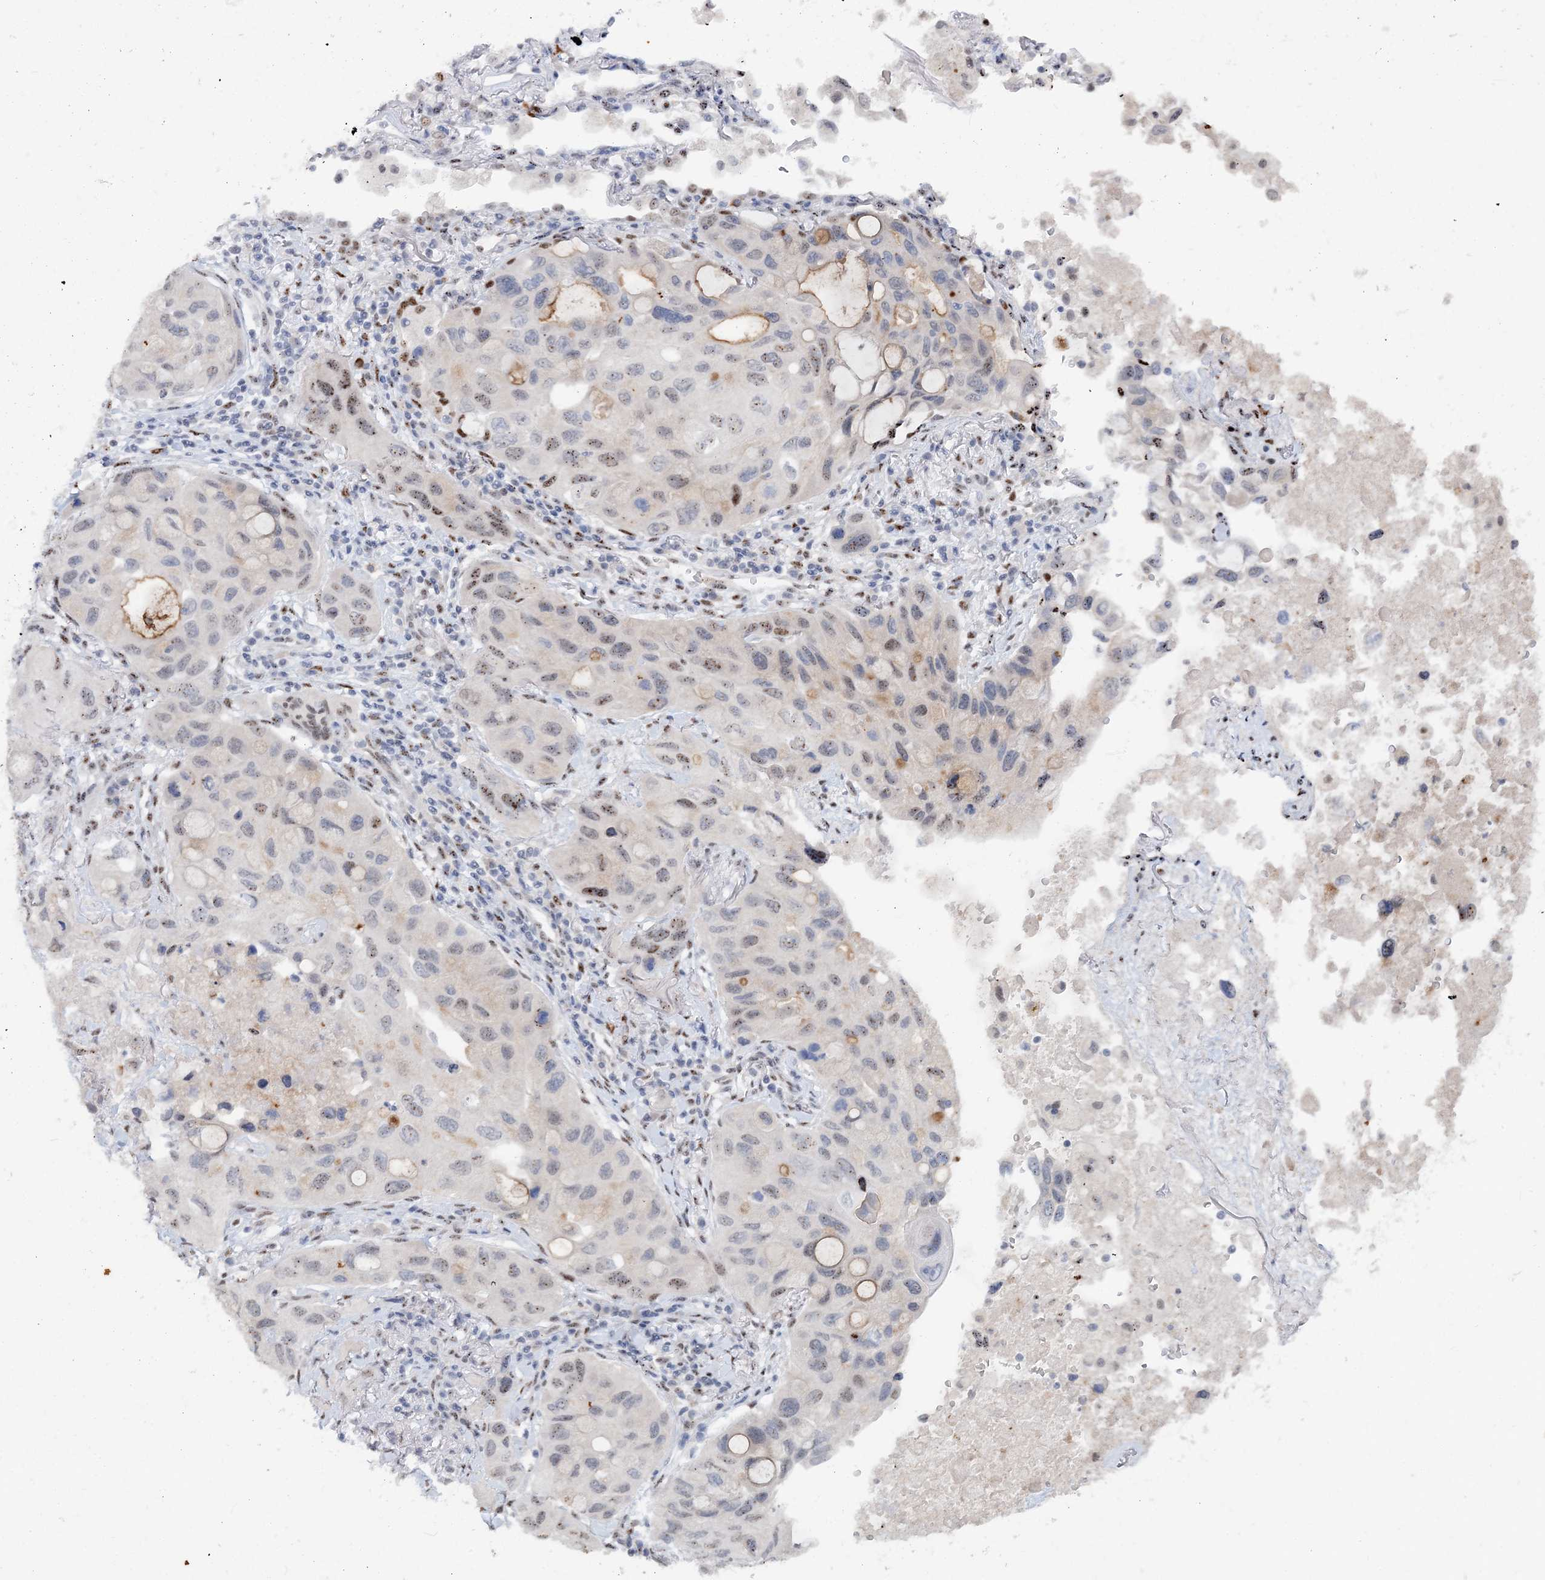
{"staining": {"intensity": "moderate", "quantity": "<25%", "location": "cytoplasmic/membranous,nuclear"}, "tissue": "lung cancer", "cell_type": "Tumor cells", "image_type": "cancer", "snomed": [{"axis": "morphology", "description": "Squamous cell carcinoma, NOS"}, {"axis": "topography", "description": "Lung"}], "caption": "Immunohistochemistry (IHC) histopathology image of neoplastic tissue: squamous cell carcinoma (lung) stained using immunohistochemistry (IHC) exhibits low levels of moderate protein expression localized specifically in the cytoplasmic/membranous and nuclear of tumor cells, appearing as a cytoplasmic/membranous and nuclear brown color.", "gene": "GIN1", "patient": {"sex": "female", "age": 73}}